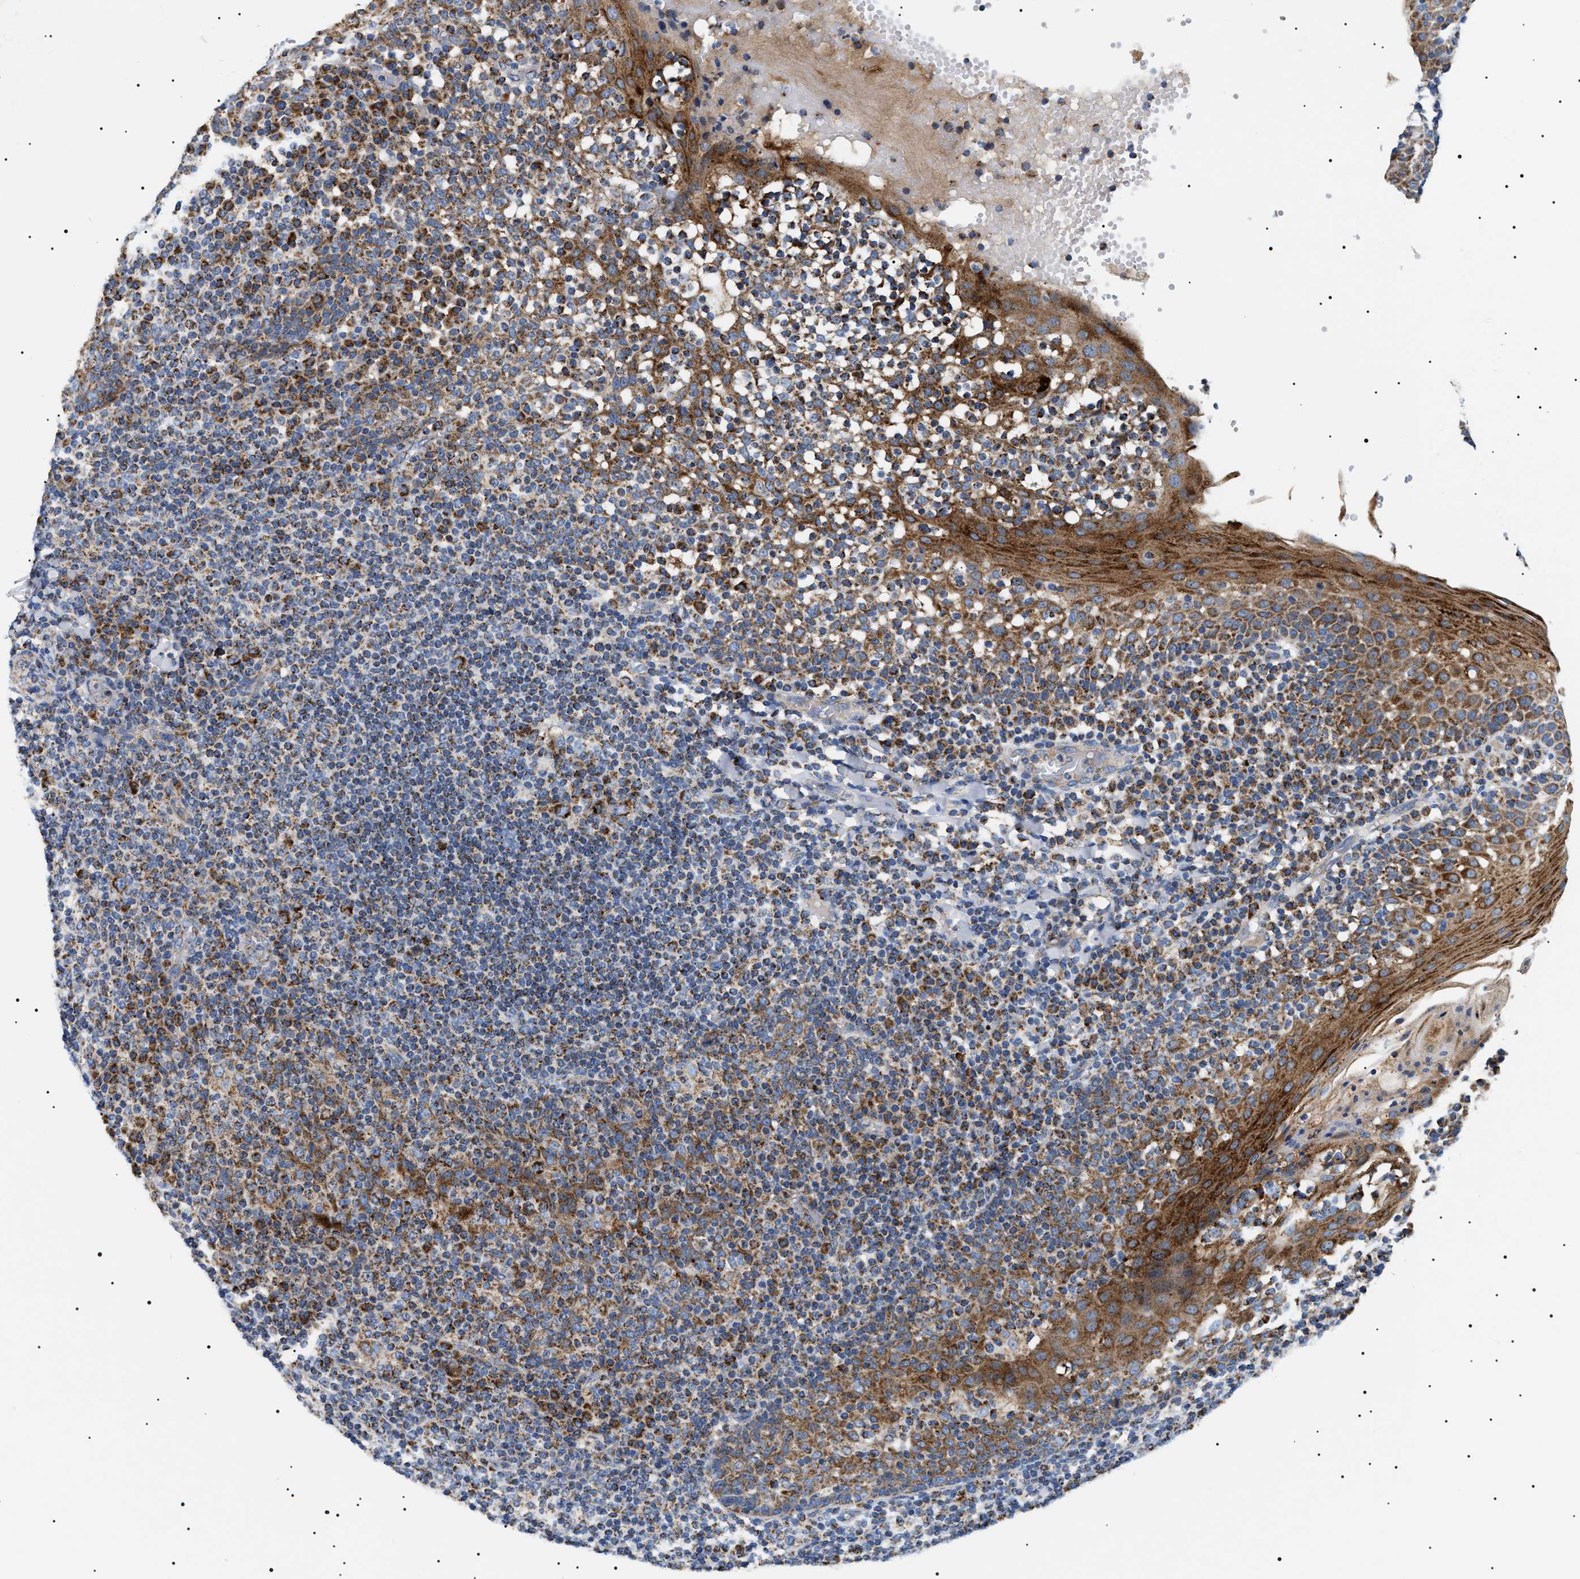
{"staining": {"intensity": "strong", "quantity": "25%-75%", "location": "cytoplasmic/membranous"}, "tissue": "tonsil", "cell_type": "Germinal center cells", "image_type": "normal", "snomed": [{"axis": "morphology", "description": "Normal tissue, NOS"}, {"axis": "topography", "description": "Tonsil"}], "caption": "DAB (3,3'-diaminobenzidine) immunohistochemical staining of normal tonsil reveals strong cytoplasmic/membranous protein expression in approximately 25%-75% of germinal center cells.", "gene": "OXSM", "patient": {"sex": "female", "age": 19}}